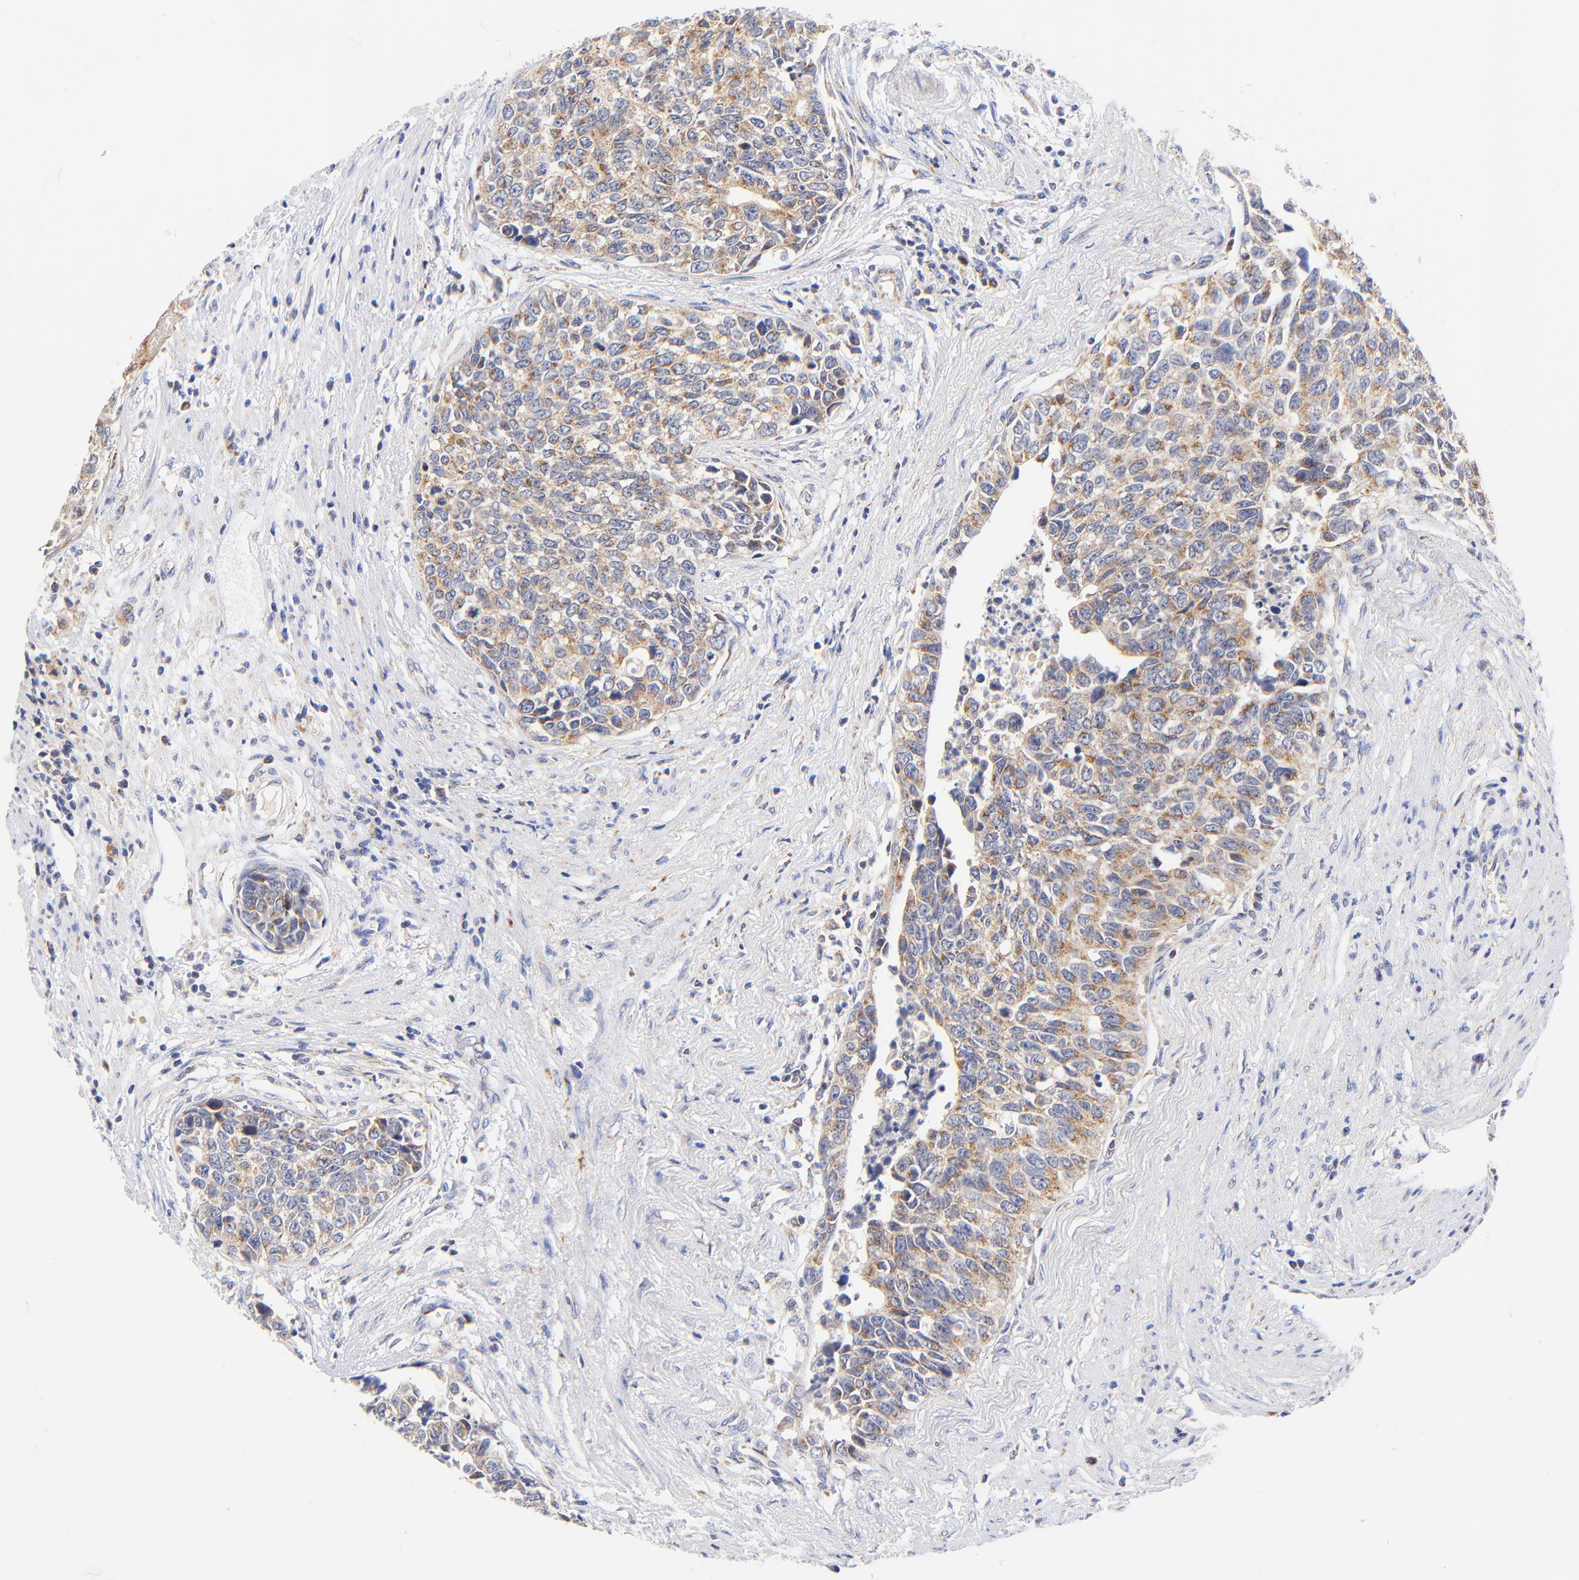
{"staining": {"intensity": "moderate", "quantity": ">75%", "location": "cytoplasmic/membranous"}, "tissue": "urothelial cancer", "cell_type": "Tumor cells", "image_type": "cancer", "snomed": [{"axis": "morphology", "description": "Urothelial carcinoma, High grade"}, {"axis": "topography", "description": "Urinary bladder"}], "caption": "A histopathology image showing moderate cytoplasmic/membranous positivity in approximately >75% of tumor cells in urothelial cancer, as visualized by brown immunohistochemical staining.", "gene": "ATP5F1D", "patient": {"sex": "male", "age": 81}}